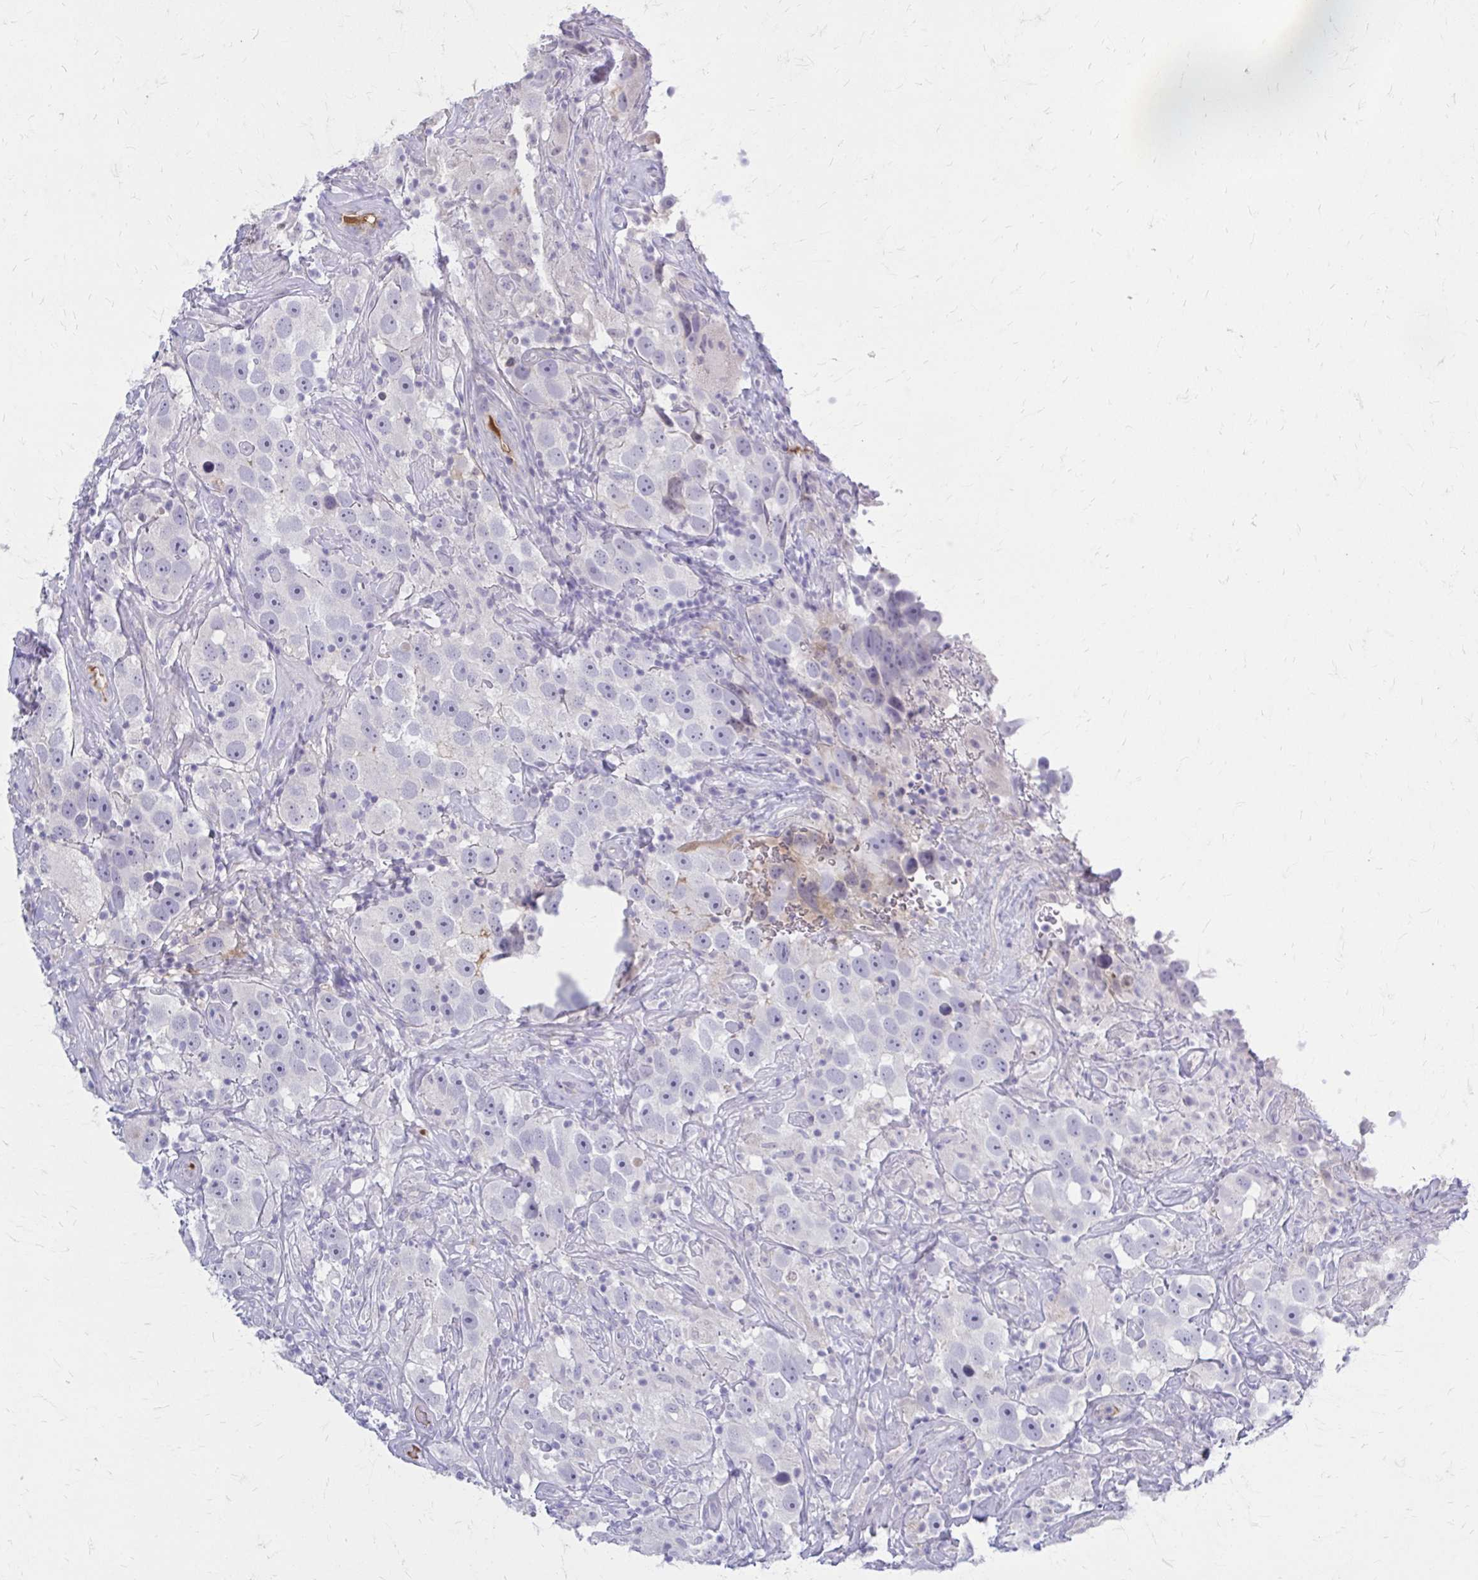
{"staining": {"intensity": "negative", "quantity": "none", "location": "none"}, "tissue": "testis cancer", "cell_type": "Tumor cells", "image_type": "cancer", "snomed": [{"axis": "morphology", "description": "Seminoma, NOS"}, {"axis": "topography", "description": "Testis"}], "caption": "IHC of human testis seminoma shows no staining in tumor cells.", "gene": "SERPIND1", "patient": {"sex": "male", "age": 49}}